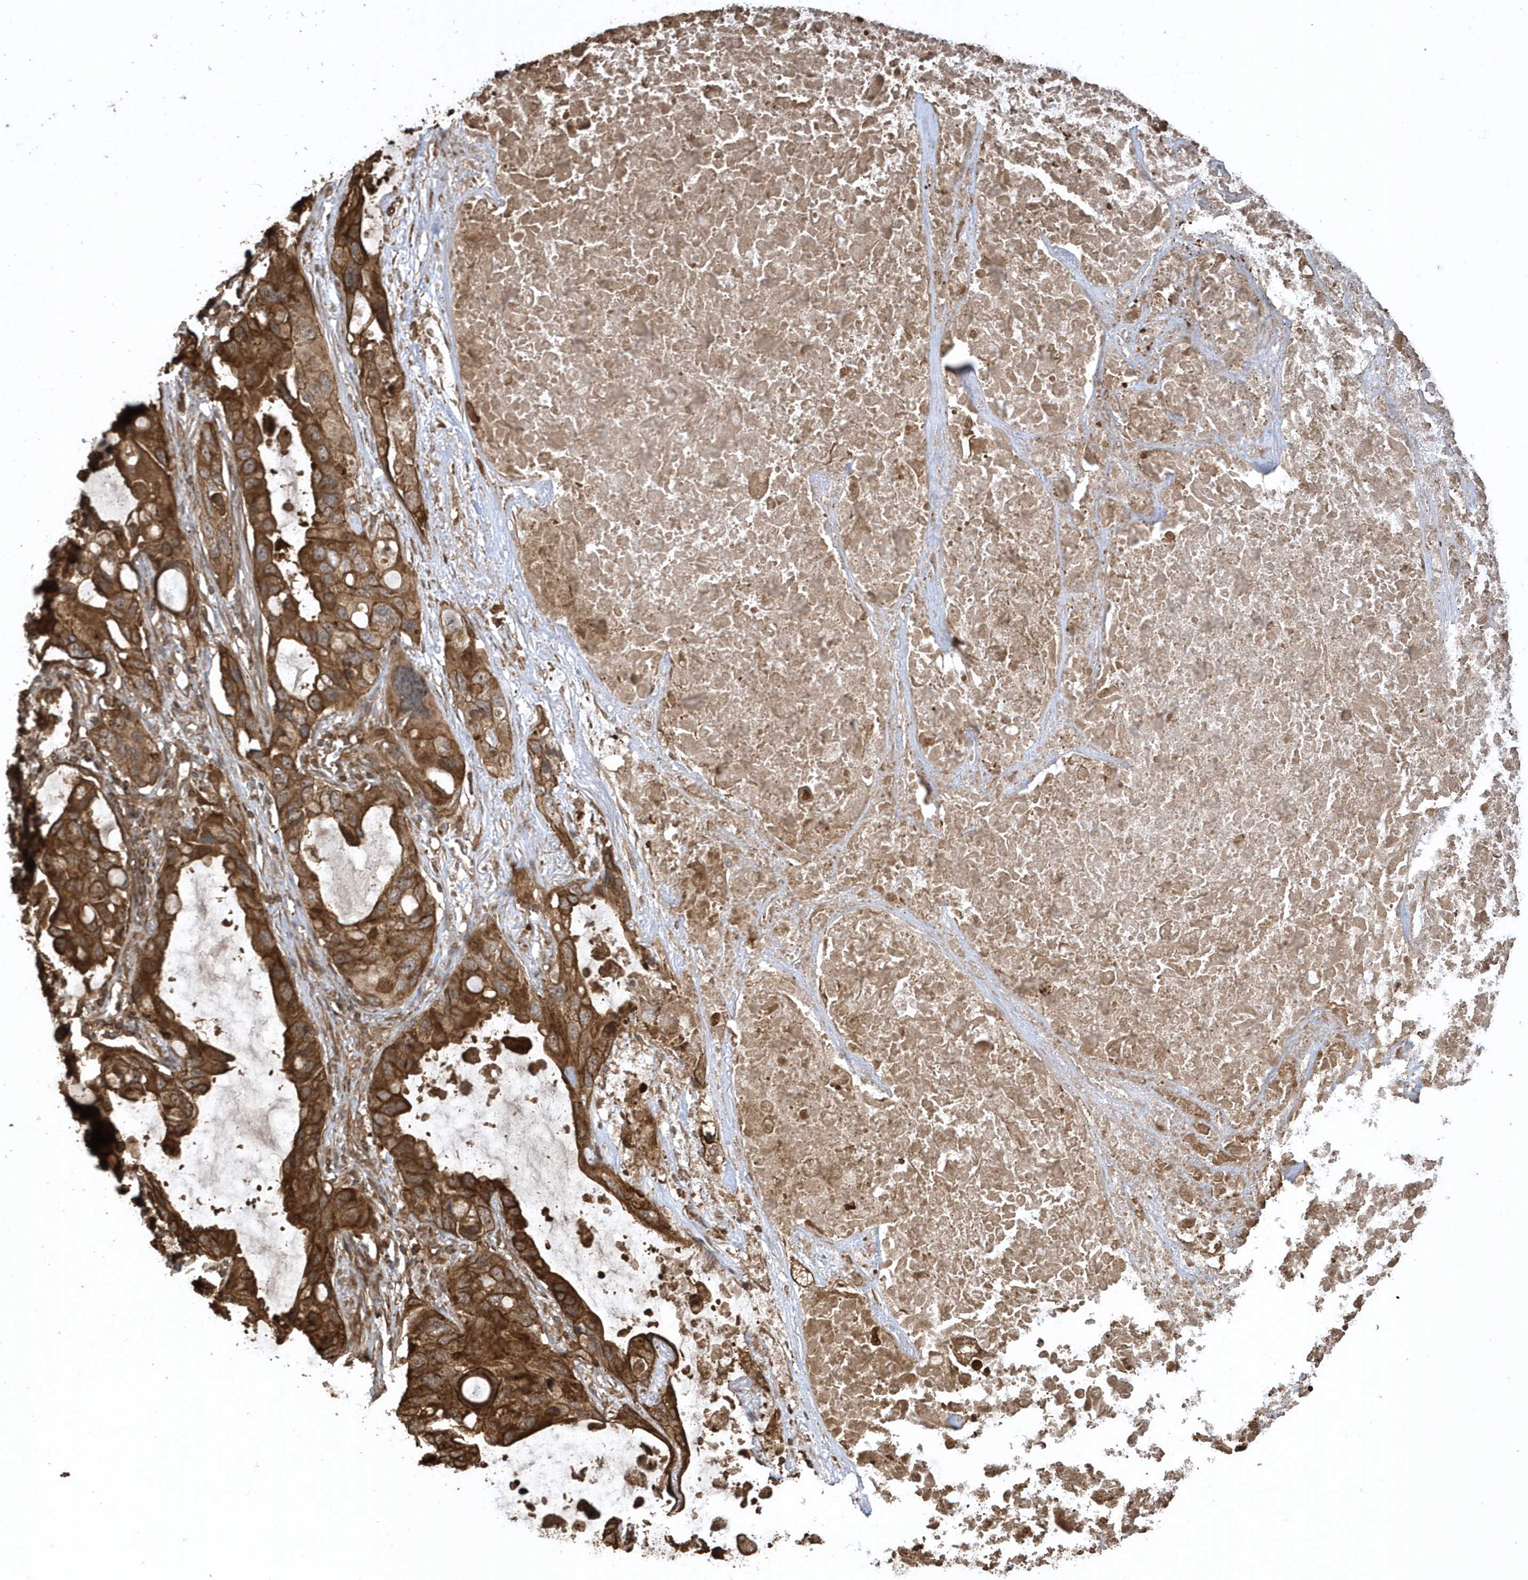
{"staining": {"intensity": "strong", "quantity": ">75%", "location": "cytoplasmic/membranous"}, "tissue": "lung cancer", "cell_type": "Tumor cells", "image_type": "cancer", "snomed": [{"axis": "morphology", "description": "Squamous cell carcinoma, NOS"}, {"axis": "topography", "description": "Lung"}], "caption": "High-power microscopy captured an immunohistochemistry image of lung cancer (squamous cell carcinoma), revealing strong cytoplasmic/membranous positivity in about >75% of tumor cells. (DAB (3,3'-diaminobenzidine) = brown stain, brightfield microscopy at high magnification).", "gene": "SENP8", "patient": {"sex": "female", "age": 73}}